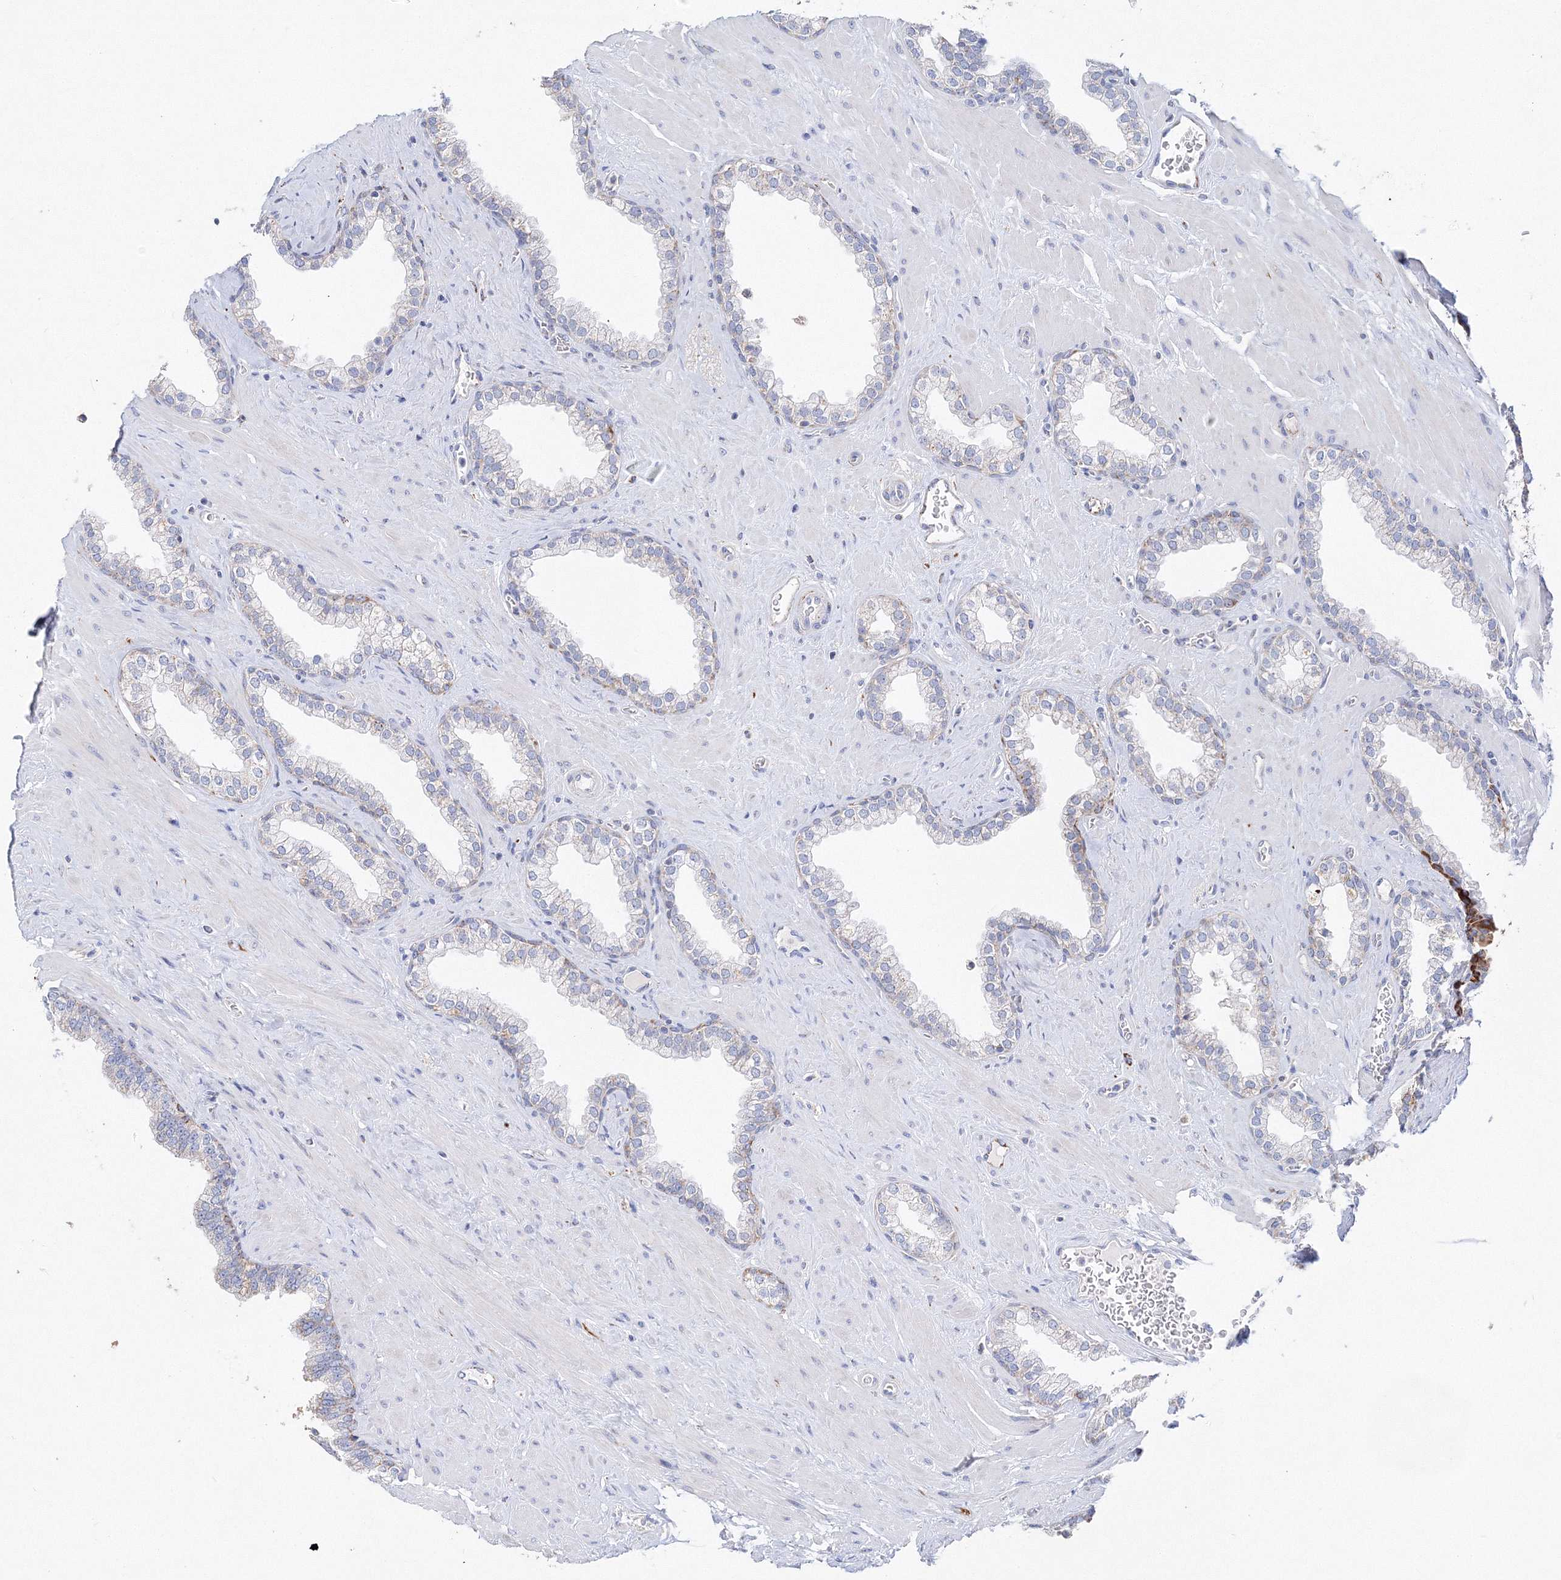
{"staining": {"intensity": "strong", "quantity": "<25%", "location": "cytoplasmic/membranous"}, "tissue": "prostate", "cell_type": "Glandular cells", "image_type": "normal", "snomed": [{"axis": "morphology", "description": "Normal tissue, NOS"}, {"axis": "morphology", "description": "Urothelial carcinoma, Low grade"}, {"axis": "topography", "description": "Urinary bladder"}, {"axis": "topography", "description": "Prostate"}], "caption": "Immunohistochemical staining of unremarkable human prostate reveals medium levels of strong cytoplasmic/membranous positivity in approximately <25% of glandular cells.", "gene": "MERTK", "patient": {"sex": "male", "age": 60}}